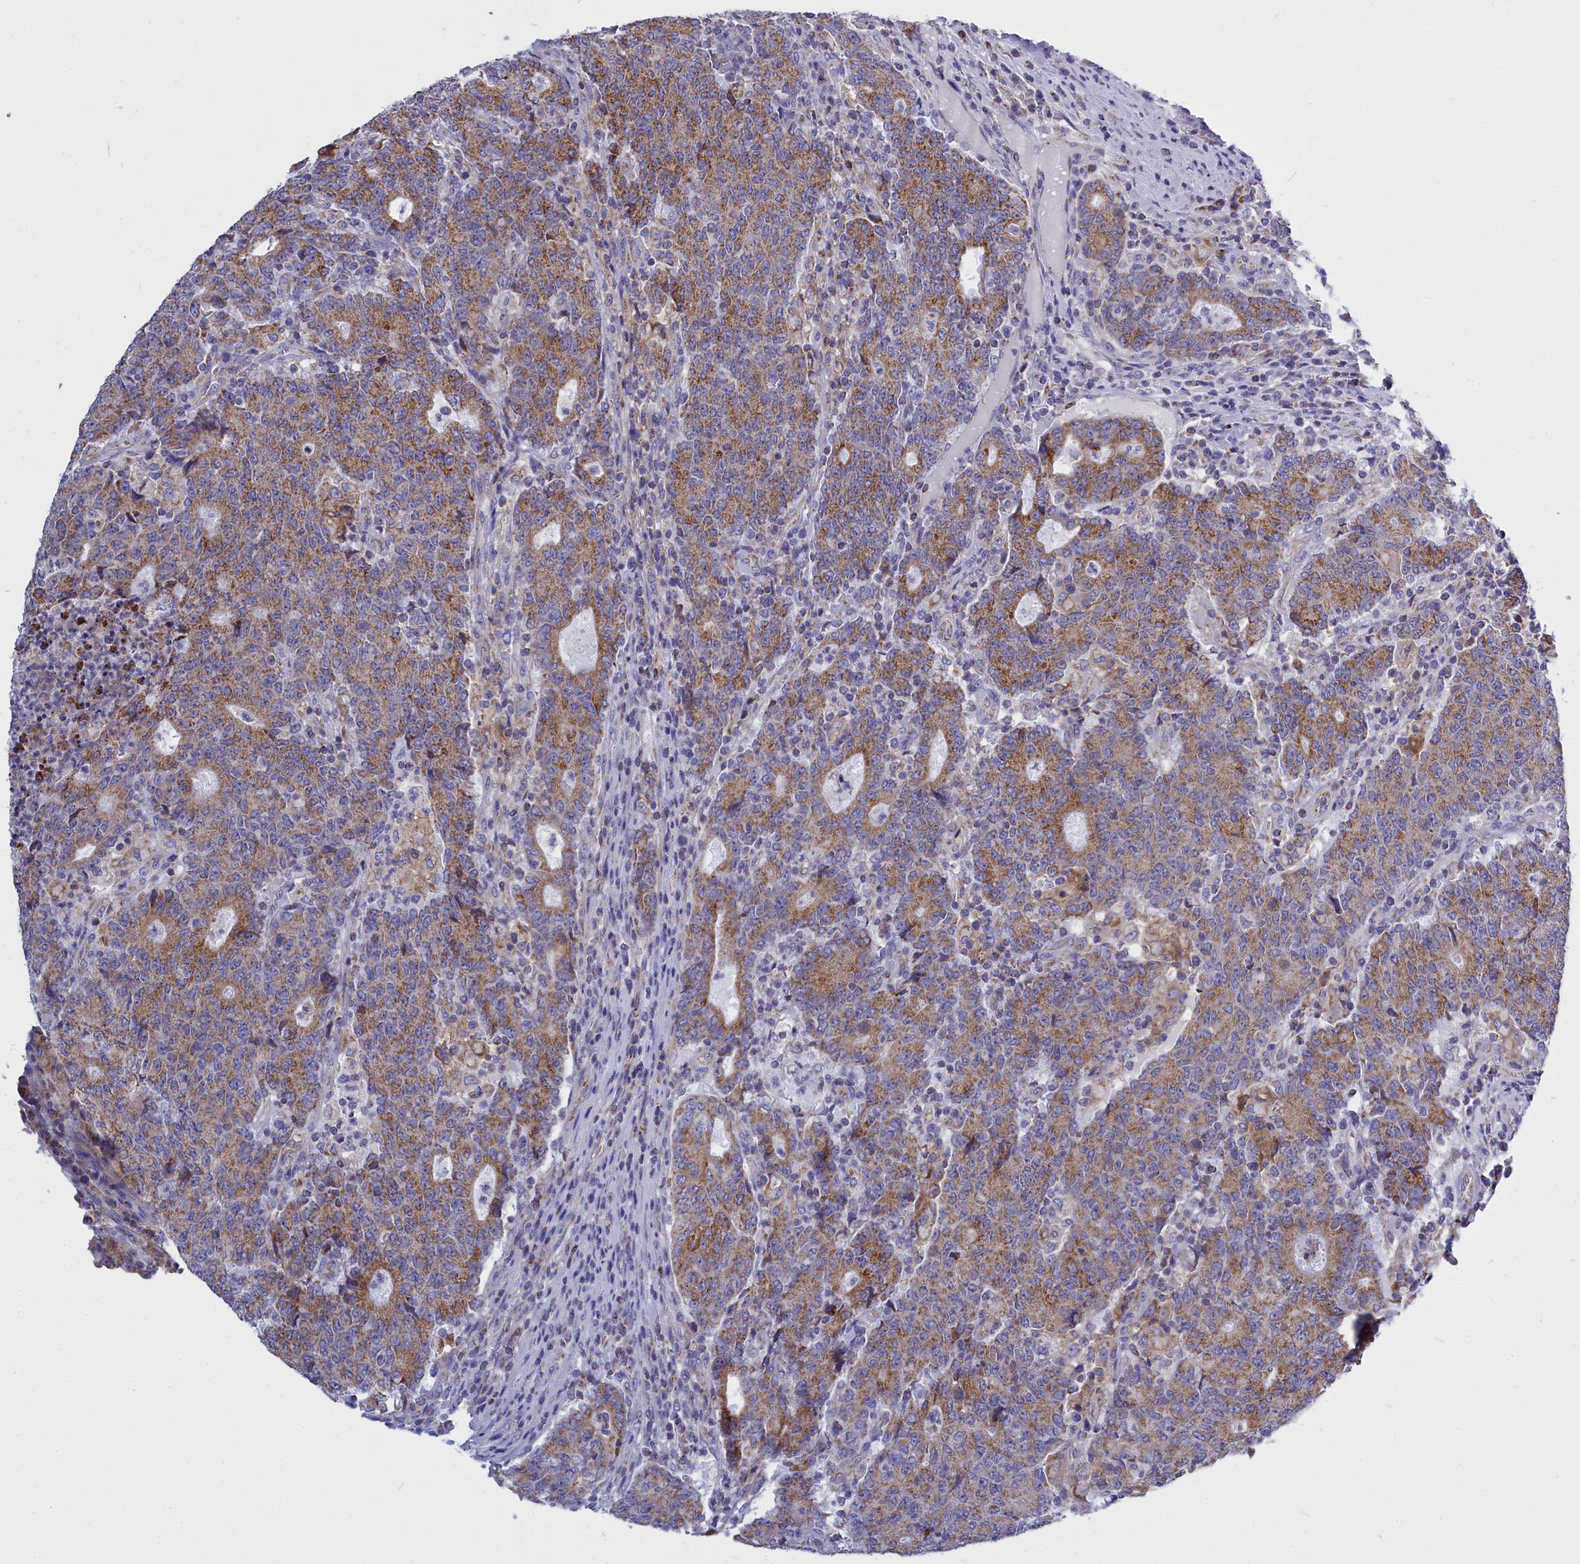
{"staining": {"intensity": "moderate", "quantity": ">75%", "location": "cytoplasmic/membranous"}, "tissue": "colorectal cancer", "cell_type": "Tumor cells", "image_type": "cancer", "snomed": [{"axis": "morphology", "description": "Adenocarcinoma, NOS"}, {"axis": "topography", "description": "Colon"}], "caption": "The photomicrograph shows staining of colorectal cancer (adenocarcinoma), revealing moderate cytoplasmic/membranous protein staining (brown color) within tumor cells.", "gene": "CCRL2", "patient": {"sex": "female", "age": 75}}